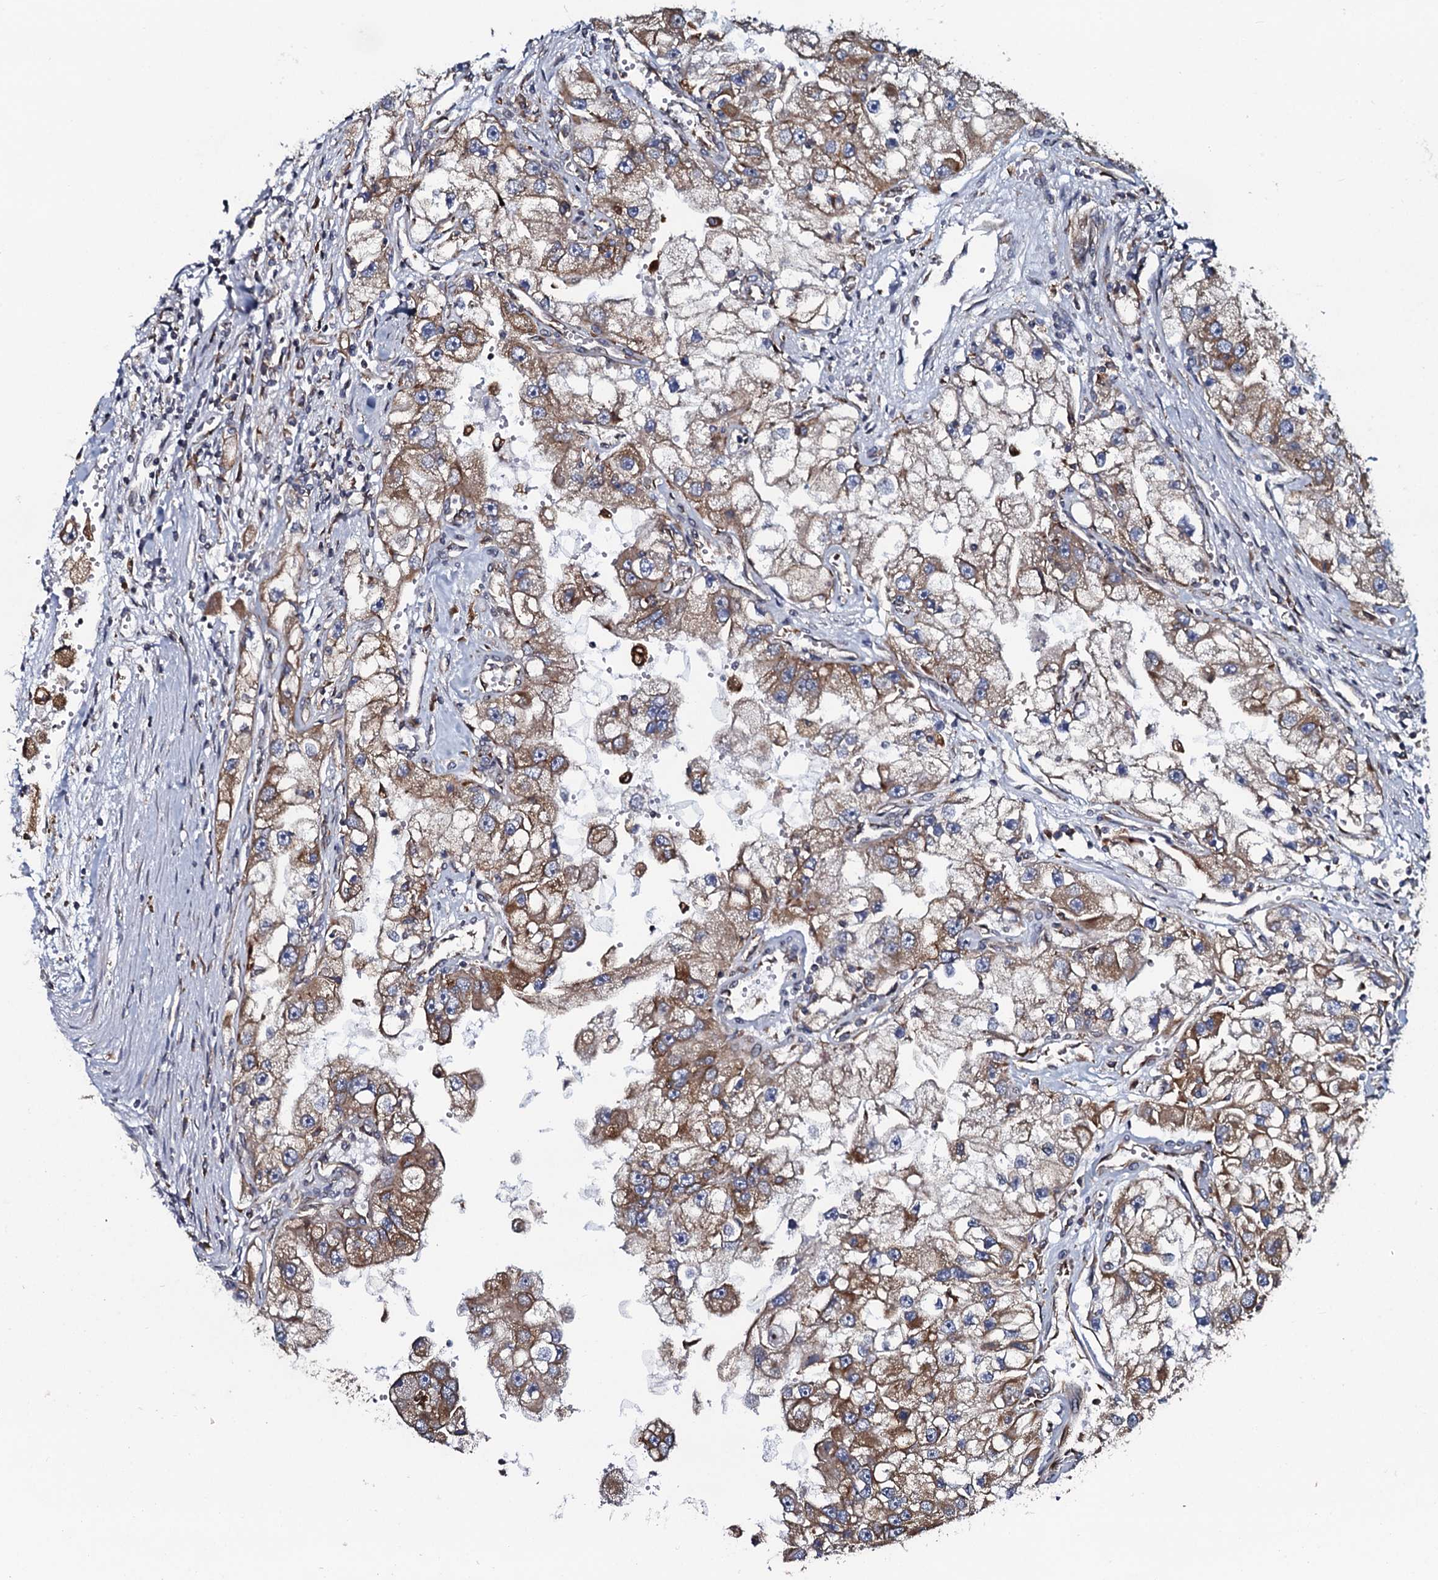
{"staining": {"intensity": "moderate", "quantity": ">75%", "location": "cytoplasmic/membranous"}, "tissue": "renal cancer", "cell_type": "Tumor cells", "image_type": "cancer", "snomed": [{"axis": "morphology", "description": "Adenocarcinoma, NOS"}, {"axis": "topography", "description": "Kidney"}], "caption": "Tumor cells exhibit medium levels of moderate cytoplasmic/membranous expression in about >75% of cells in human renal cancer.", "gene": "TMEM151A", "patient": {"sex": "male", "age": 63}}